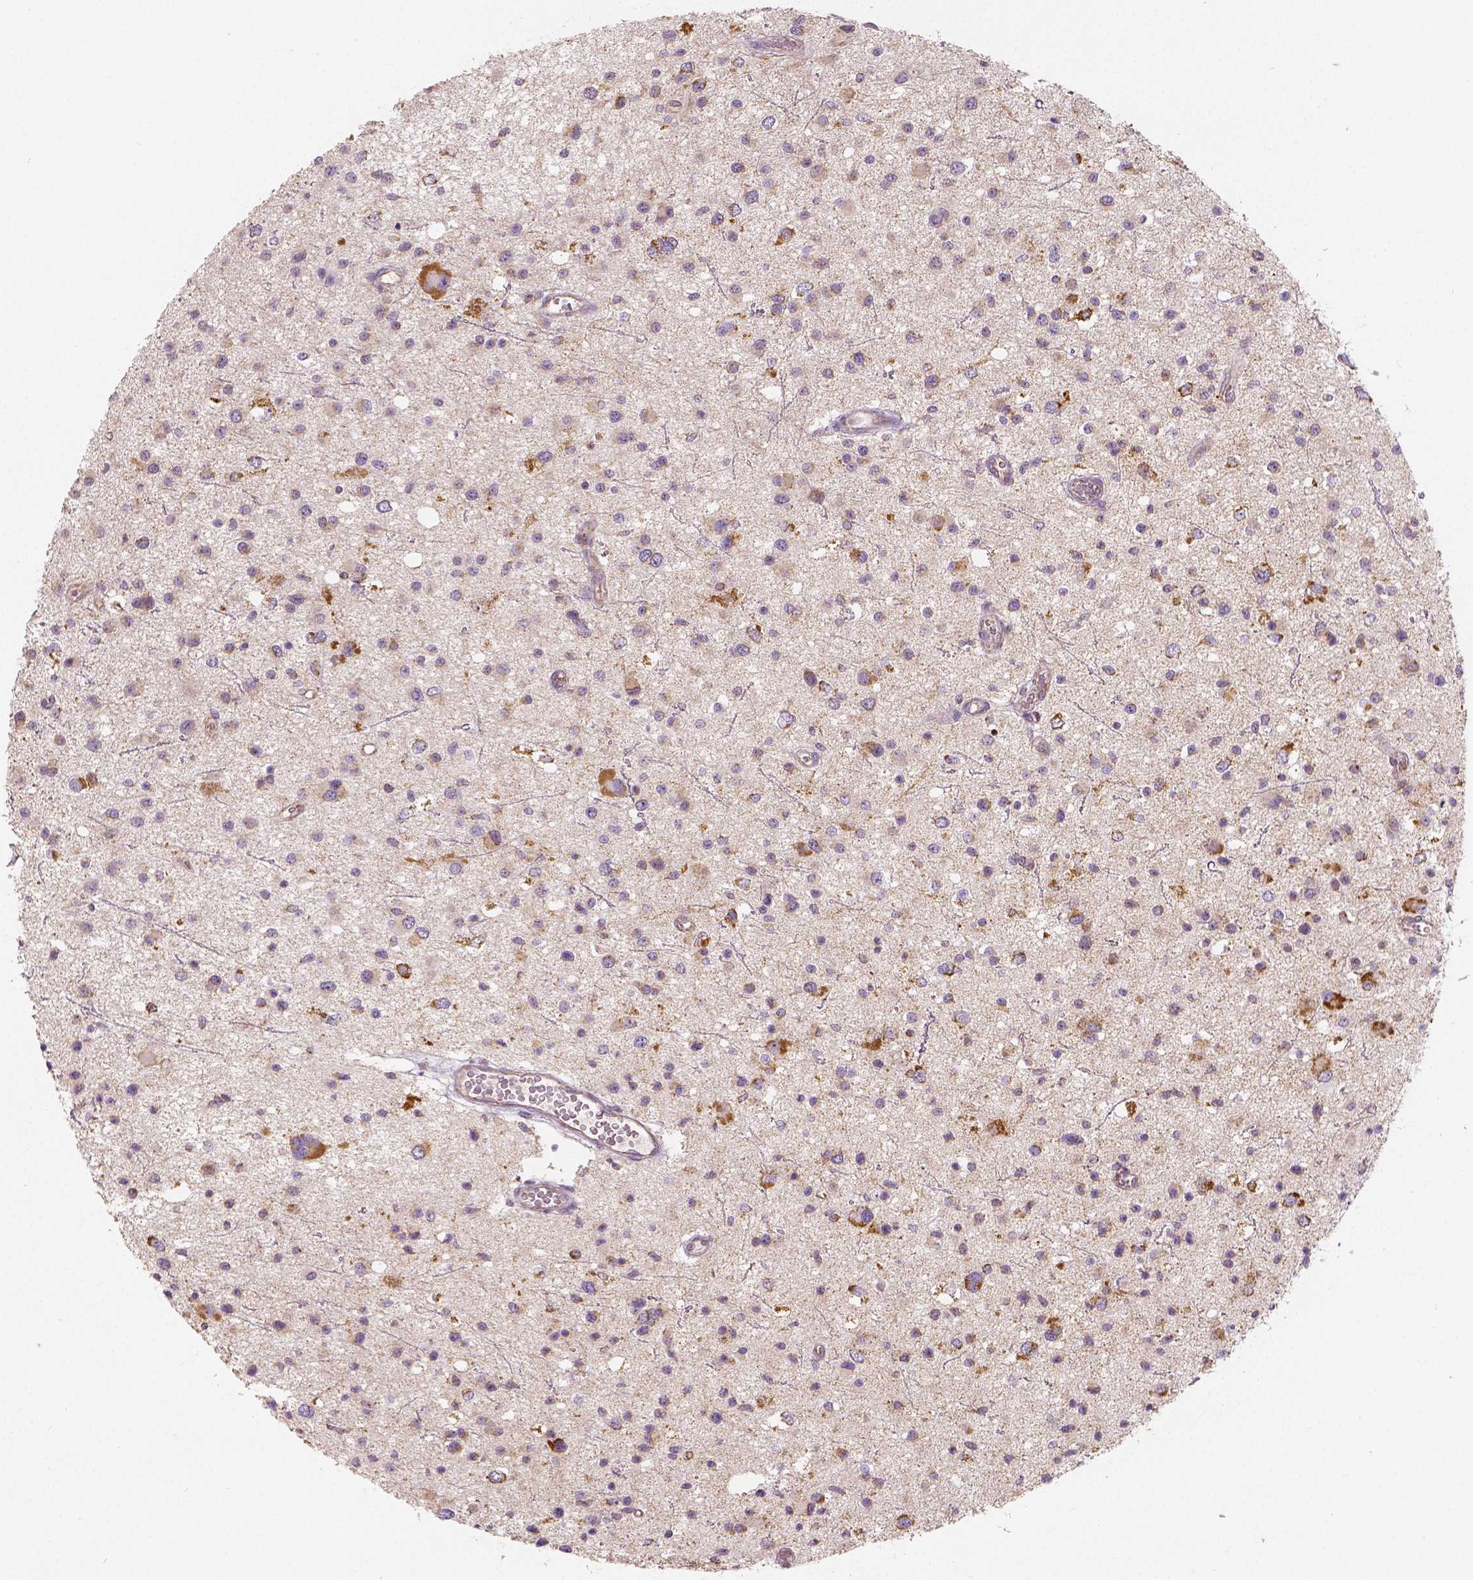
{"staining": {"intensity": "moderate", "quantity": ">75%", "location": "cytoplasmic/membranous"}, "tissue": "glioma", "cell_type": "Tumor cells", "image_type": "cancer", "snomed": [{"axis": "morphology", "description": "Glioma, malignant, Low grade"}, {"axis": "topography", "description": "Brain"}], "caption": "Glioma stained for a protein exhibits moderate cytoplasmic/membranous positivity in tumor cells. Nuclei are stained in blue.", "gene": "PGAM5", "patient": {"sex": "male", "age": 43}}